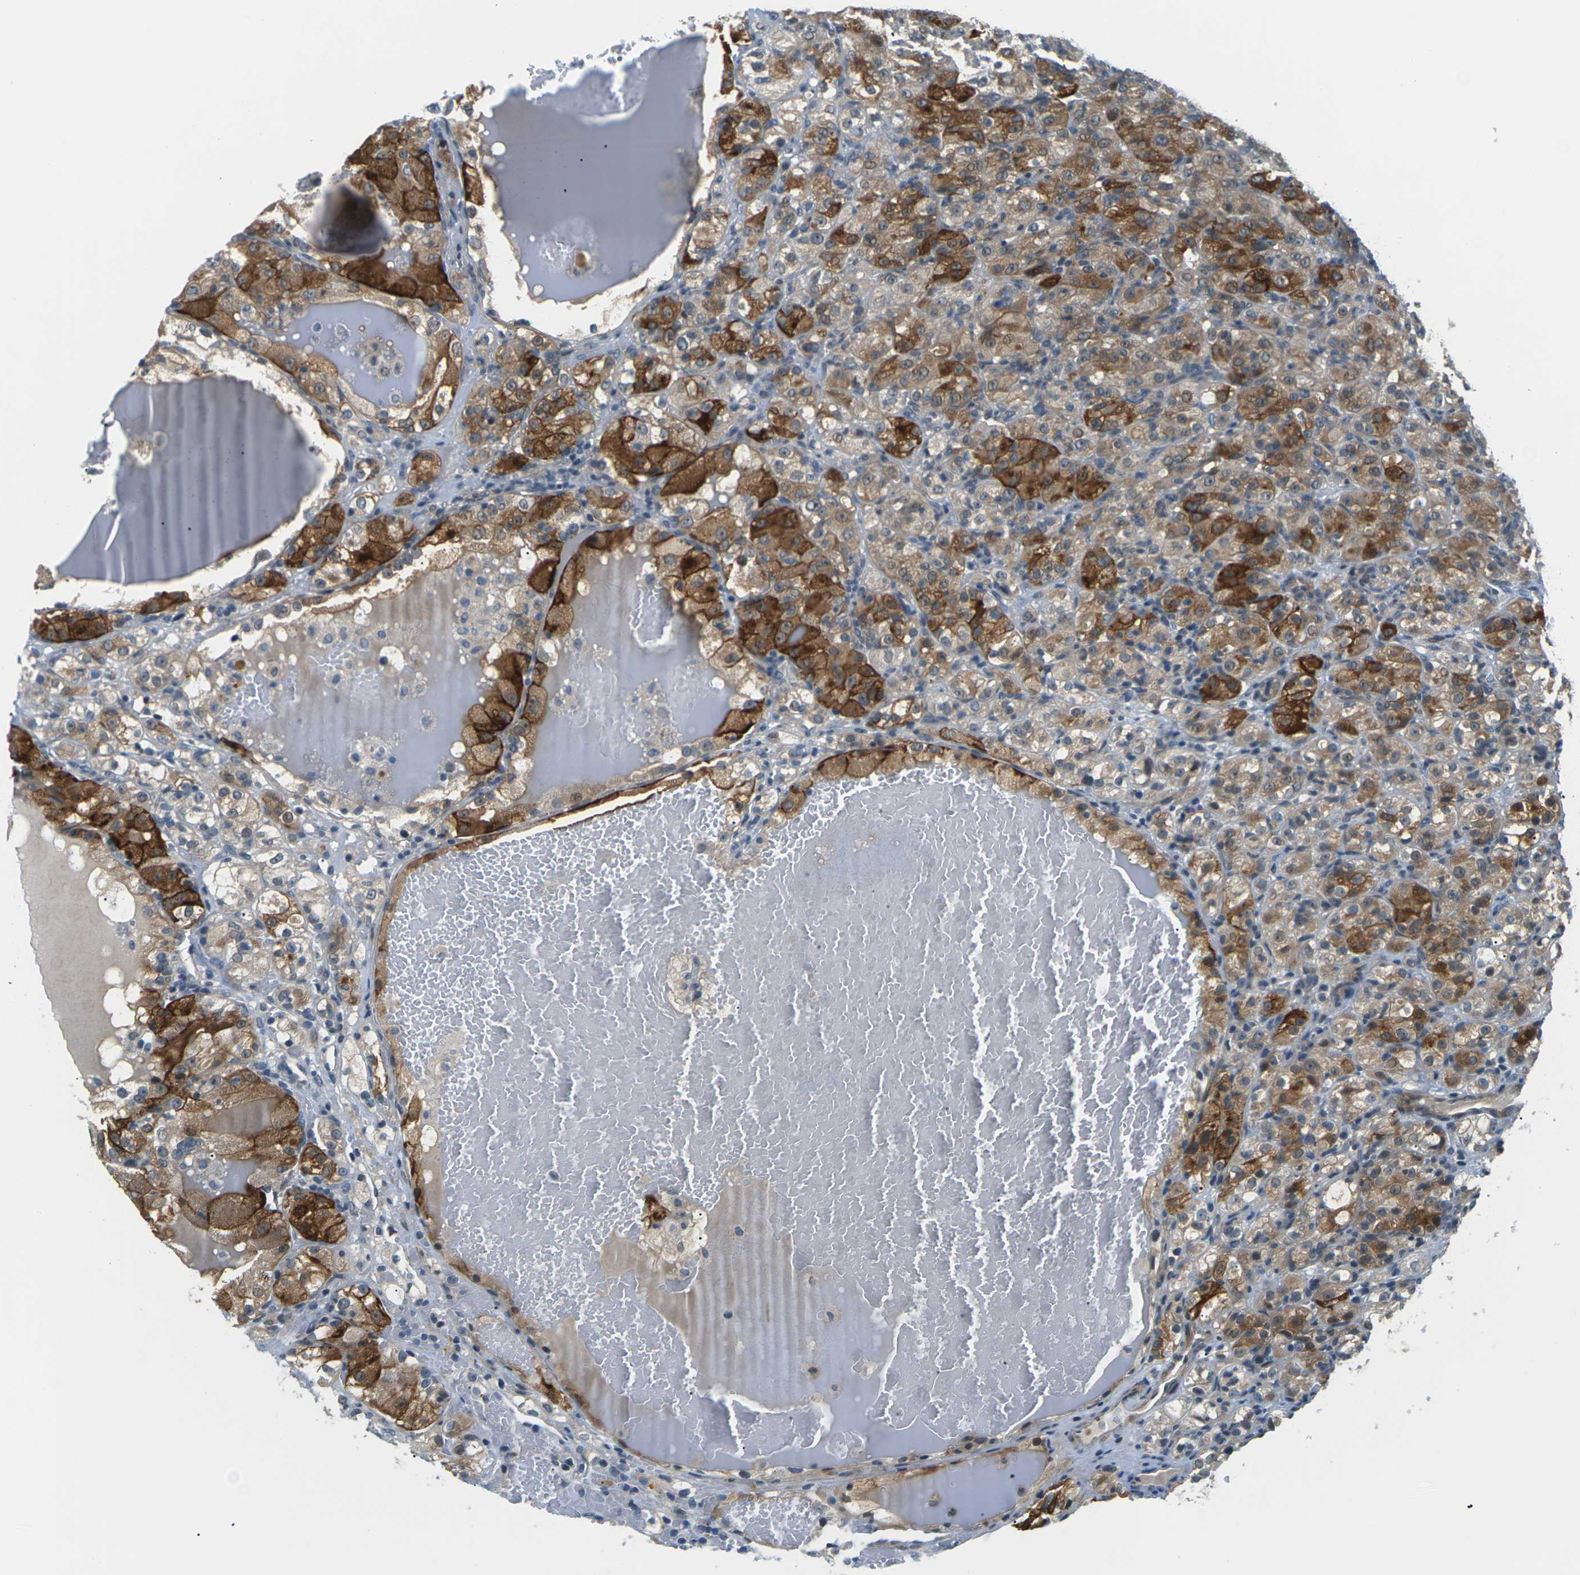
{"staining": {"intensity": "moderate", "quantity": "25%-75%", "location": "cytoplasmic/membranous"}, "tissue": "renal cancer", "cell_type": "Tumor cells", "image_type": "cancer", "snomed": [{"axis": "morphology", "description": "Normal tissue, NOS"}, {"axis": "morphology", "description": "Adenocarcinoma, NOS"}, {"axis": "topography", "description": "Kidney"}], "caption": "Renal cancer (adenocarcinoma) stained for a protein (brown) exhibits moderate cytoplasmic/membranous positive positivity in about 25%-75% of tumor cells.", "gene": "SLC13A3", "patient": {"sex": "male", "age": 61}}